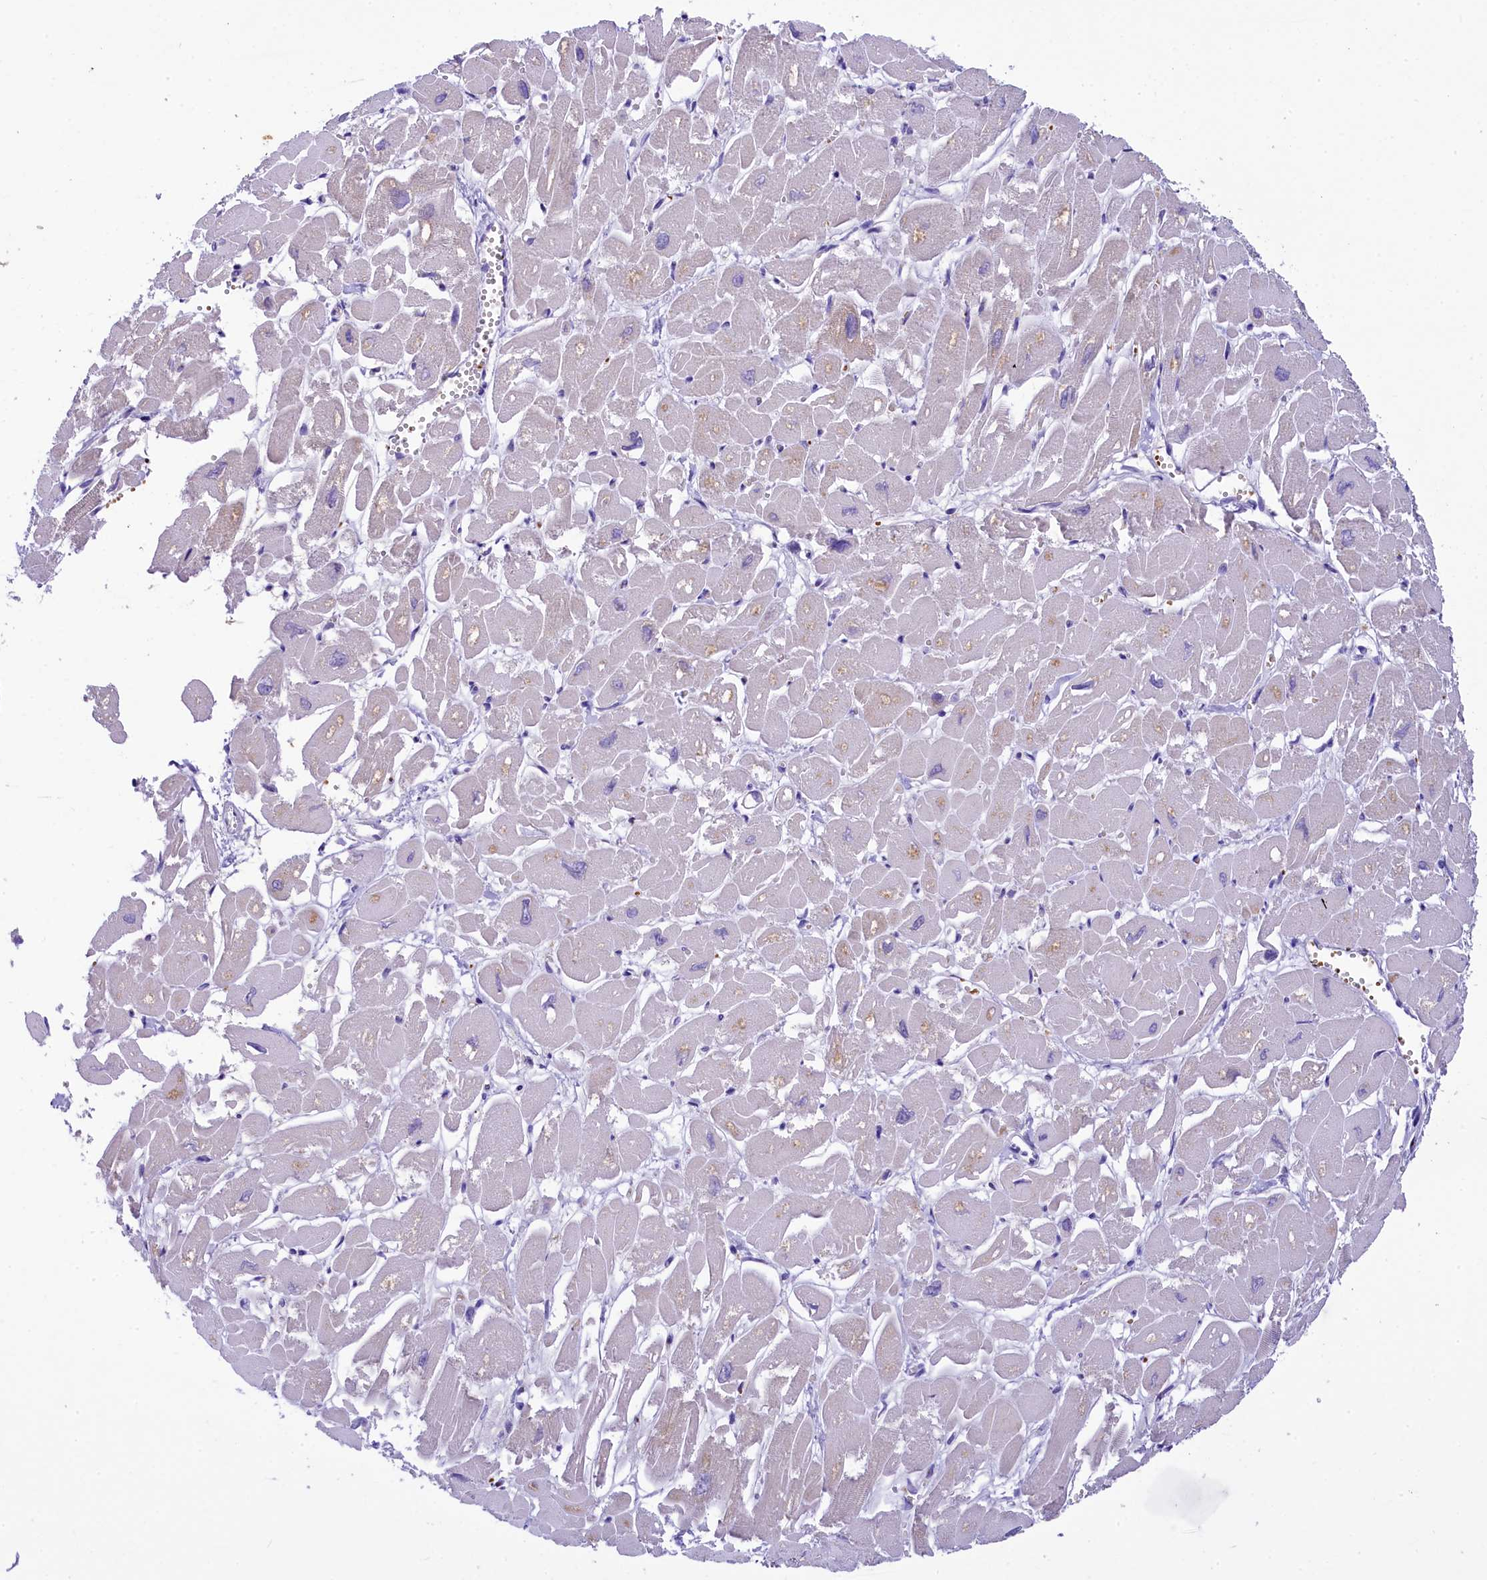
{"staining": {"intensity": "negative", "quantity": "none", "location": "none"}, "tissue": "heart muscle", "cell_type": "Cardiomyocytes", "image_type": "normal", "snomed": [{"axis": "morphology", "description": "Normal tissue, NOS"}, {"axis": "topography", "description": "Heart"}], "caption": "Photomicrograph shows no significant protein expression in cardiomyocytes of benign heart muscle.", "gene": "LARP4", "patient": {"sex": "male", "age": 54}}